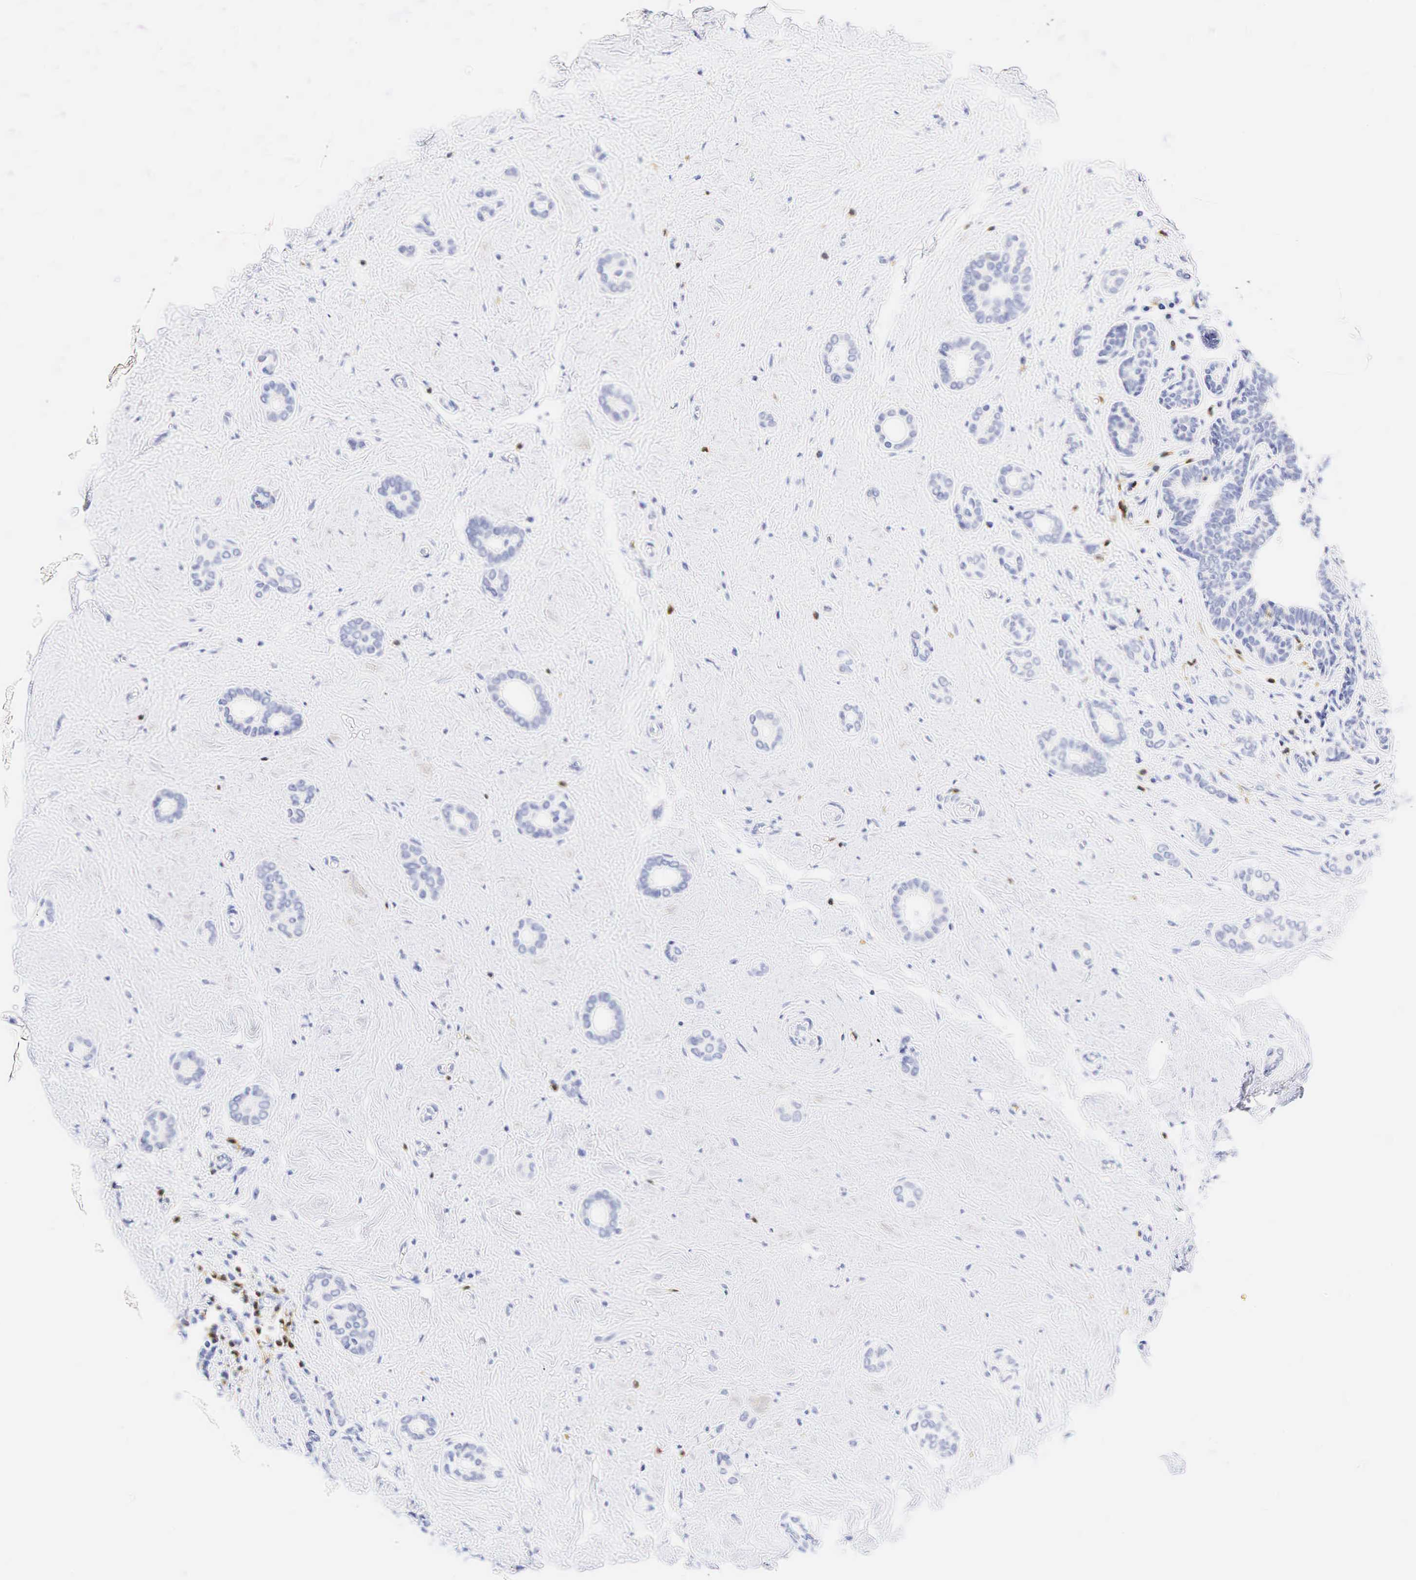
{"staining": {"intensity": "negative", "quantity": "none", "location": "none"}, "tissue": "breast cancer", "cell_type": "Tumor cells", "image_type": "cancer", "snomed": [{"axis": "morphology", "description": "Duct carcinoma"}, {"axis": "topography", "description": "Breast"}], "caption": "This is an immunohistochemistry (IHC) histopathology image of breast cancer (invasive ductal carcinoma). There is no expression in tumor cells.", "gene": "CD3E", "patient": {"sex": "female", "age": 50}}